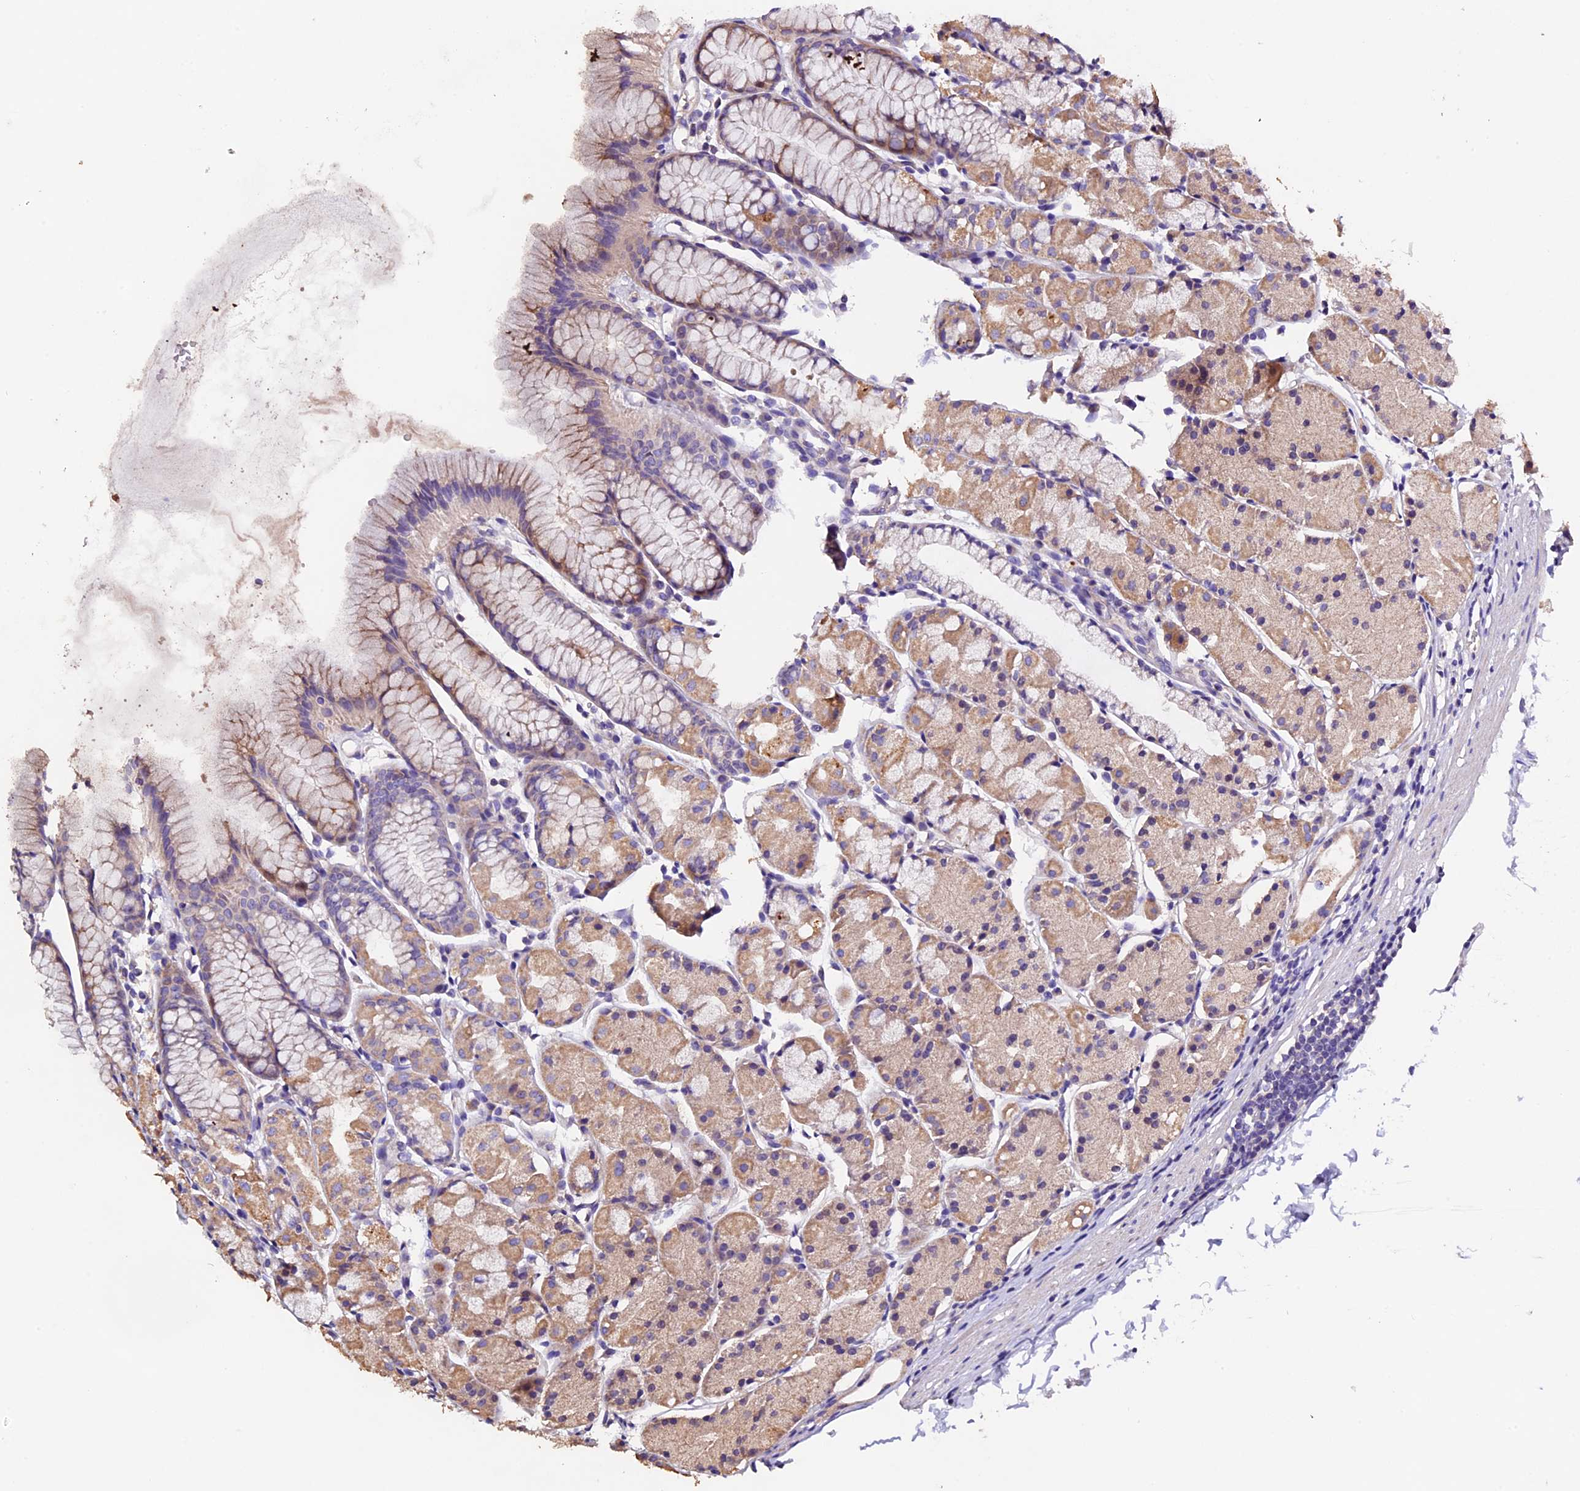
{"staining": {"intensity": "moderate", "quantity": ">75%", "location": "cytoplasmic/membranous"}, "tissue": "stomach", "cell_type": "Glandular cells", "image_type": "normal", "snomed": [{"axis": "morphology", "description": "Normal tissue, NOS"}, {"axis": "topography", "description": "Stomach, upper"}], "caption": "IHC (DAB) staining of normal stomach reveals moderate cytoplasmic/membranous protein expression in about >75% of glandular cells. The staining was performed using DAB (3,3'-diaminobenzidine), with brown indicating positive protein expression. Nuclei are stained blue with hematoxylin.", "gene": "FBXW9", "patient": {"sex": "male", "age": 47}}